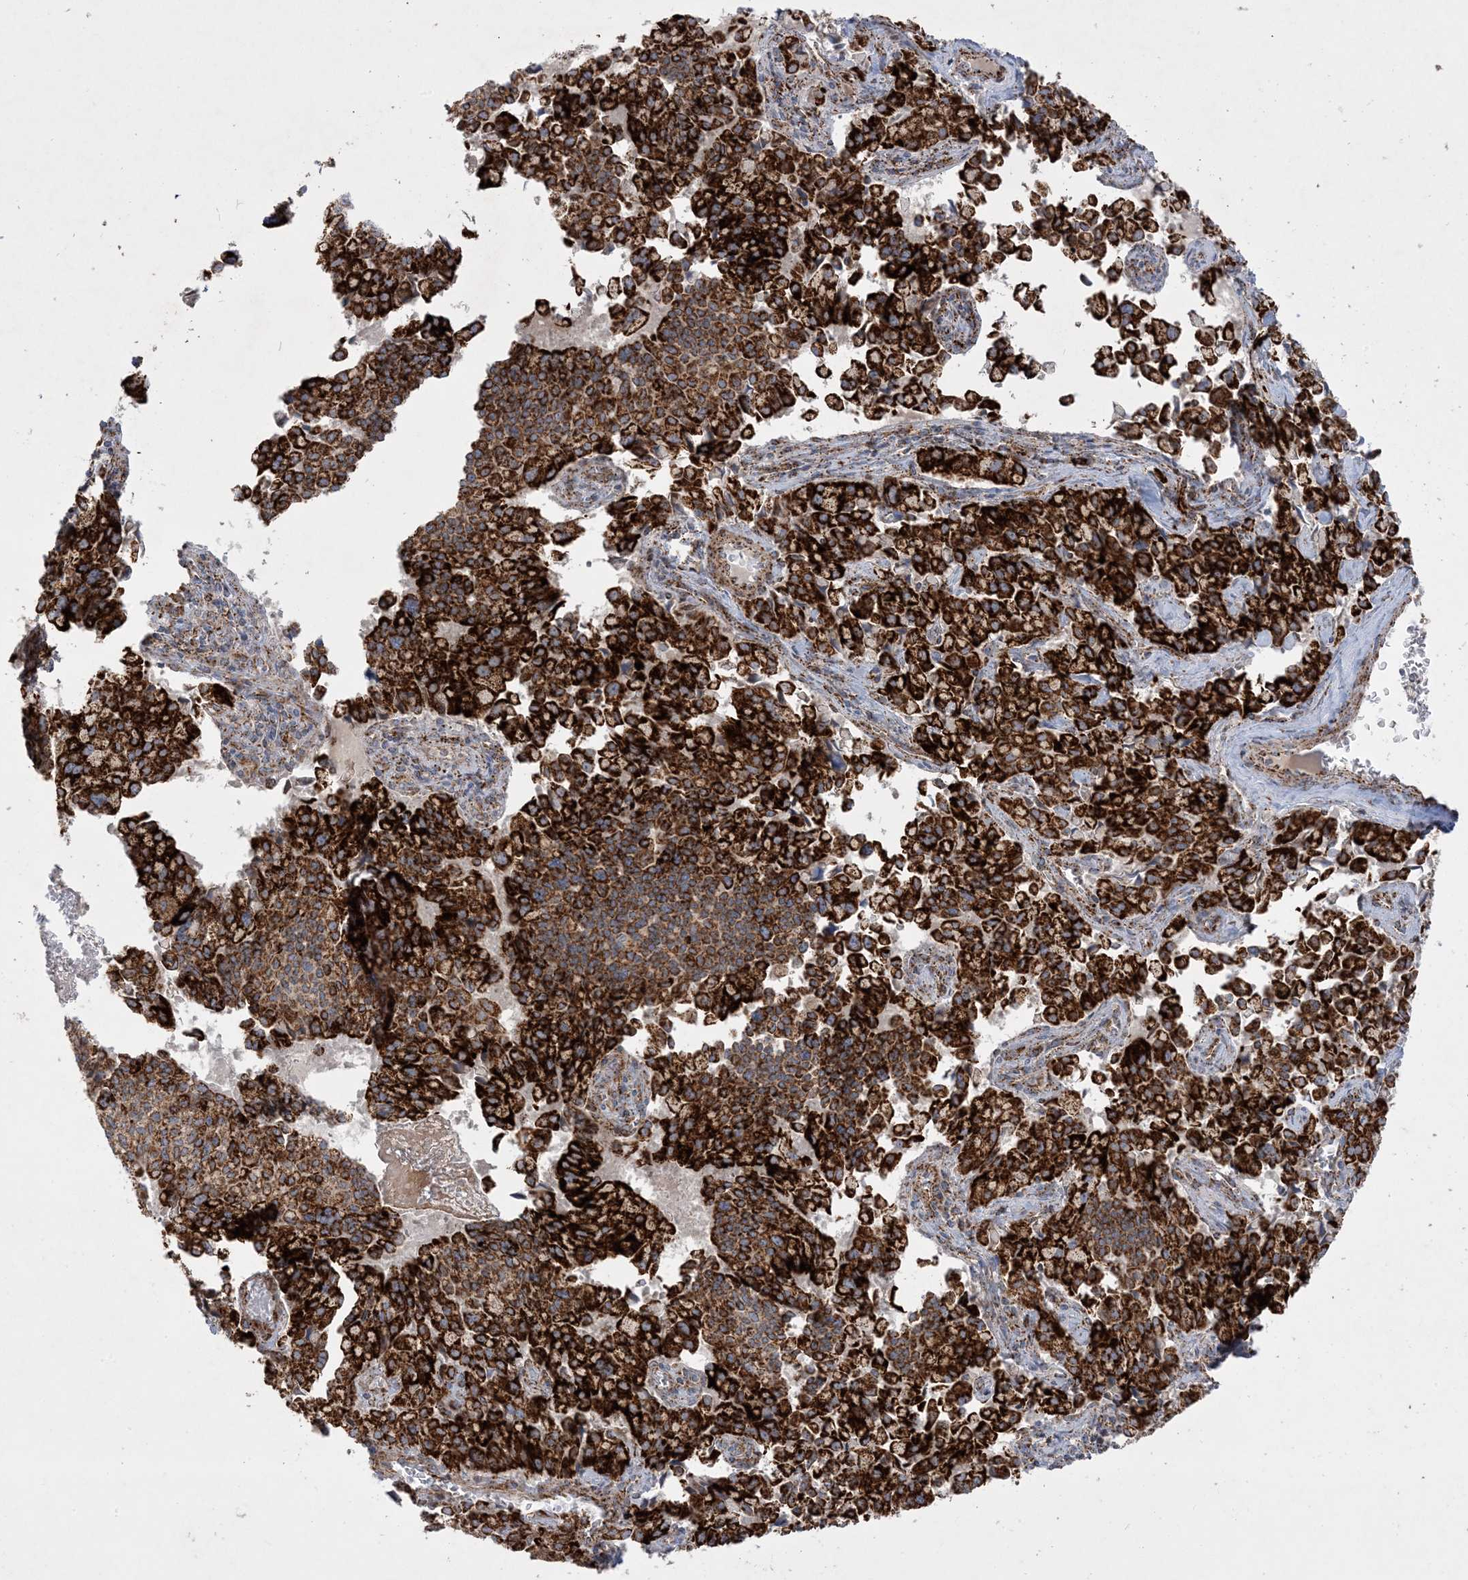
{"staining": {"intensity": "strong", "quantity": ">75%", "location": "cytoplasmic/membranous"}, "tissue": "pancreatic cancer", "cell_type": "Tumor cells", "image_type": "cancer", "snomed": [{"axis": "morphology", "description": "Adenocarcinoma, NOS"}, {"axis": "topography", "description": "Pancreas"}], "caption": "DAB (3,3'-diaminobenzidine) immunohistochemical staining of pancreatic adenocarcinoma exhibits strong cytoplasmic/membranous protein positivity in about >75% of tumor cells.", "gene": "NDUFAF3", "patient": {"sex": "male", "age": 65}}